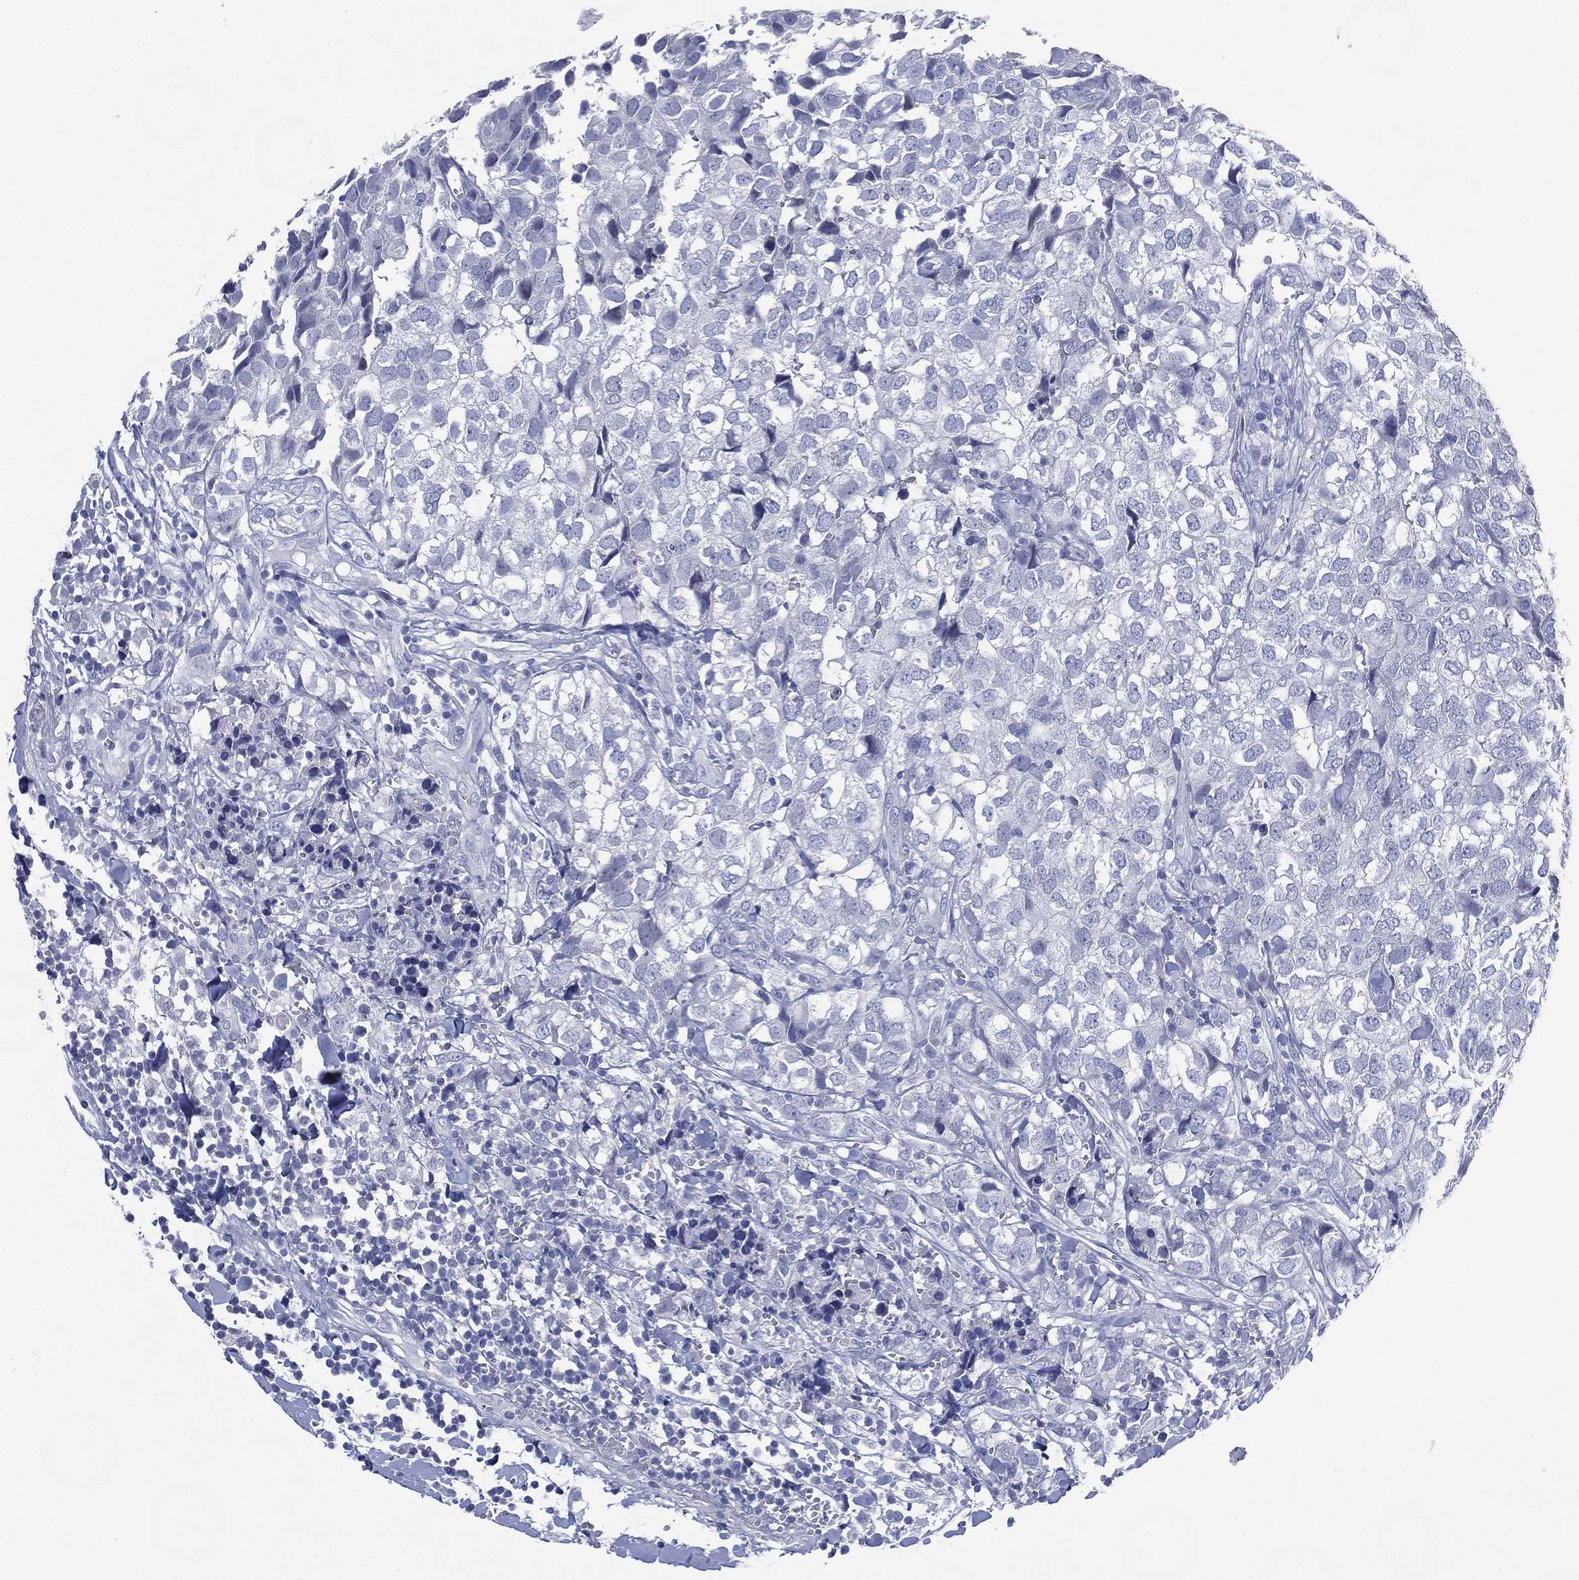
{"staining": {"intensity": "negative", "quantity": "none", "location": "none"}, "tissue": "breast cancer", "cell_type": "Tumor cells", "image_type": "cancer", "snomed": [{"axis": "morphology", "description": "Duct carcinoma"}, {"axis": "topography", "description": "Breast"}], "caption": "Immunohistochemistry micrograph of neoplastic tissue: human breast invasive ductal carcinoma stained with DAB reveals no significant protein expression in tumor cells.", "gene": "TMEM247", "patient": {"sex": "female", "age": 30}}